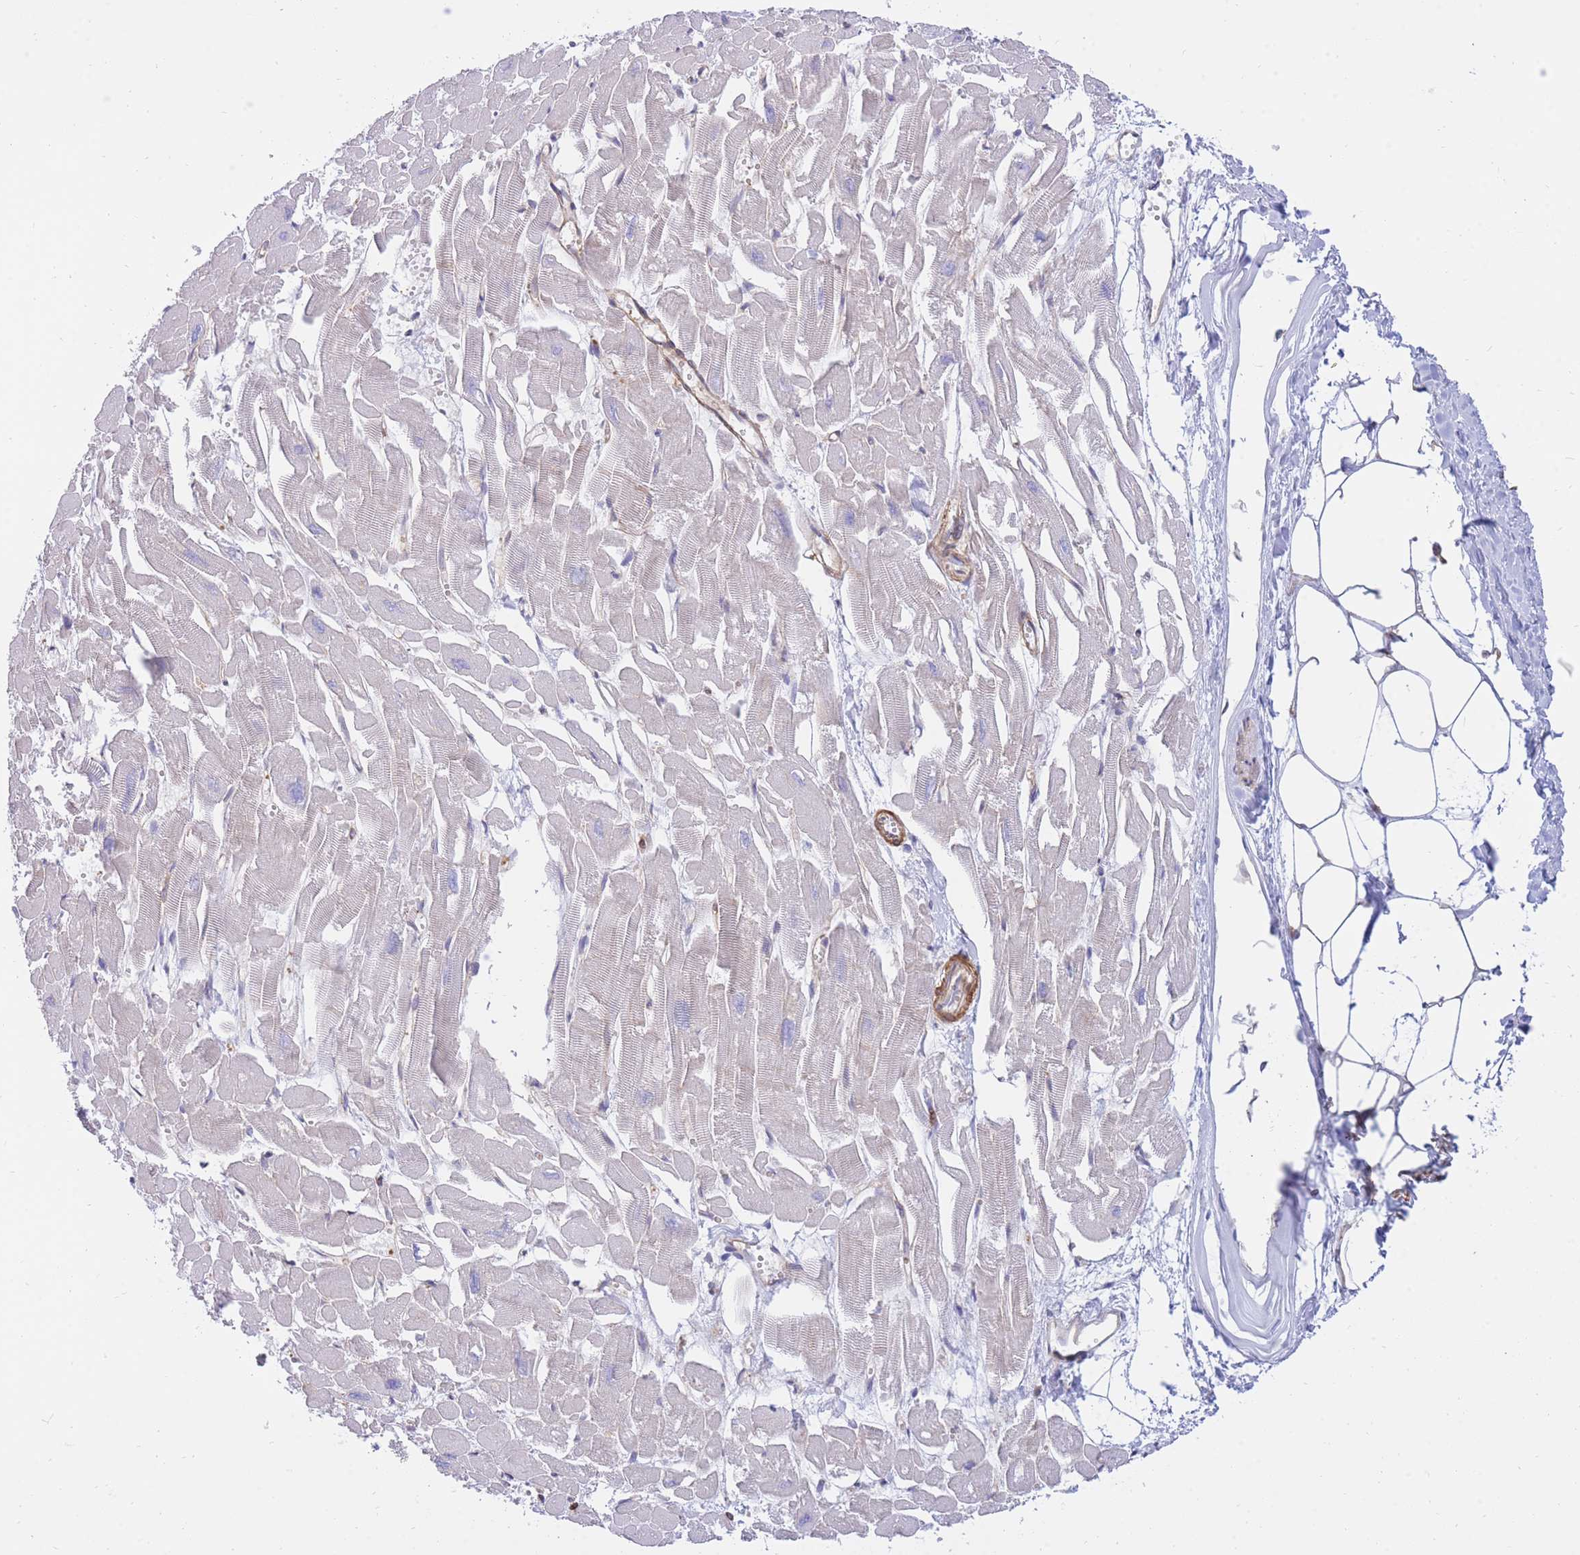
{"staining": {"intensity": "negative", "quantity": "none", "location": "none"}, "tissue": "heart muscle", "cell_type": "Cardiomyocytes", "image_type": "normal", "snomed": [{"axis": "morphology", "description": "Normal tissue, NOS"}, {"axis": "topography", "description": "Heart"}], "caption": "Heart muscle was stained to show a protein in brown. There is no significant expression in cardiomyocytes. Brightfield microscopy of immunohistochemistry (IHC) stained with DAB (brown) and hematoxylin (blue), captured at high magnification.", "gene": "REM1", "patient": {"sex": "male", "age": 54}}